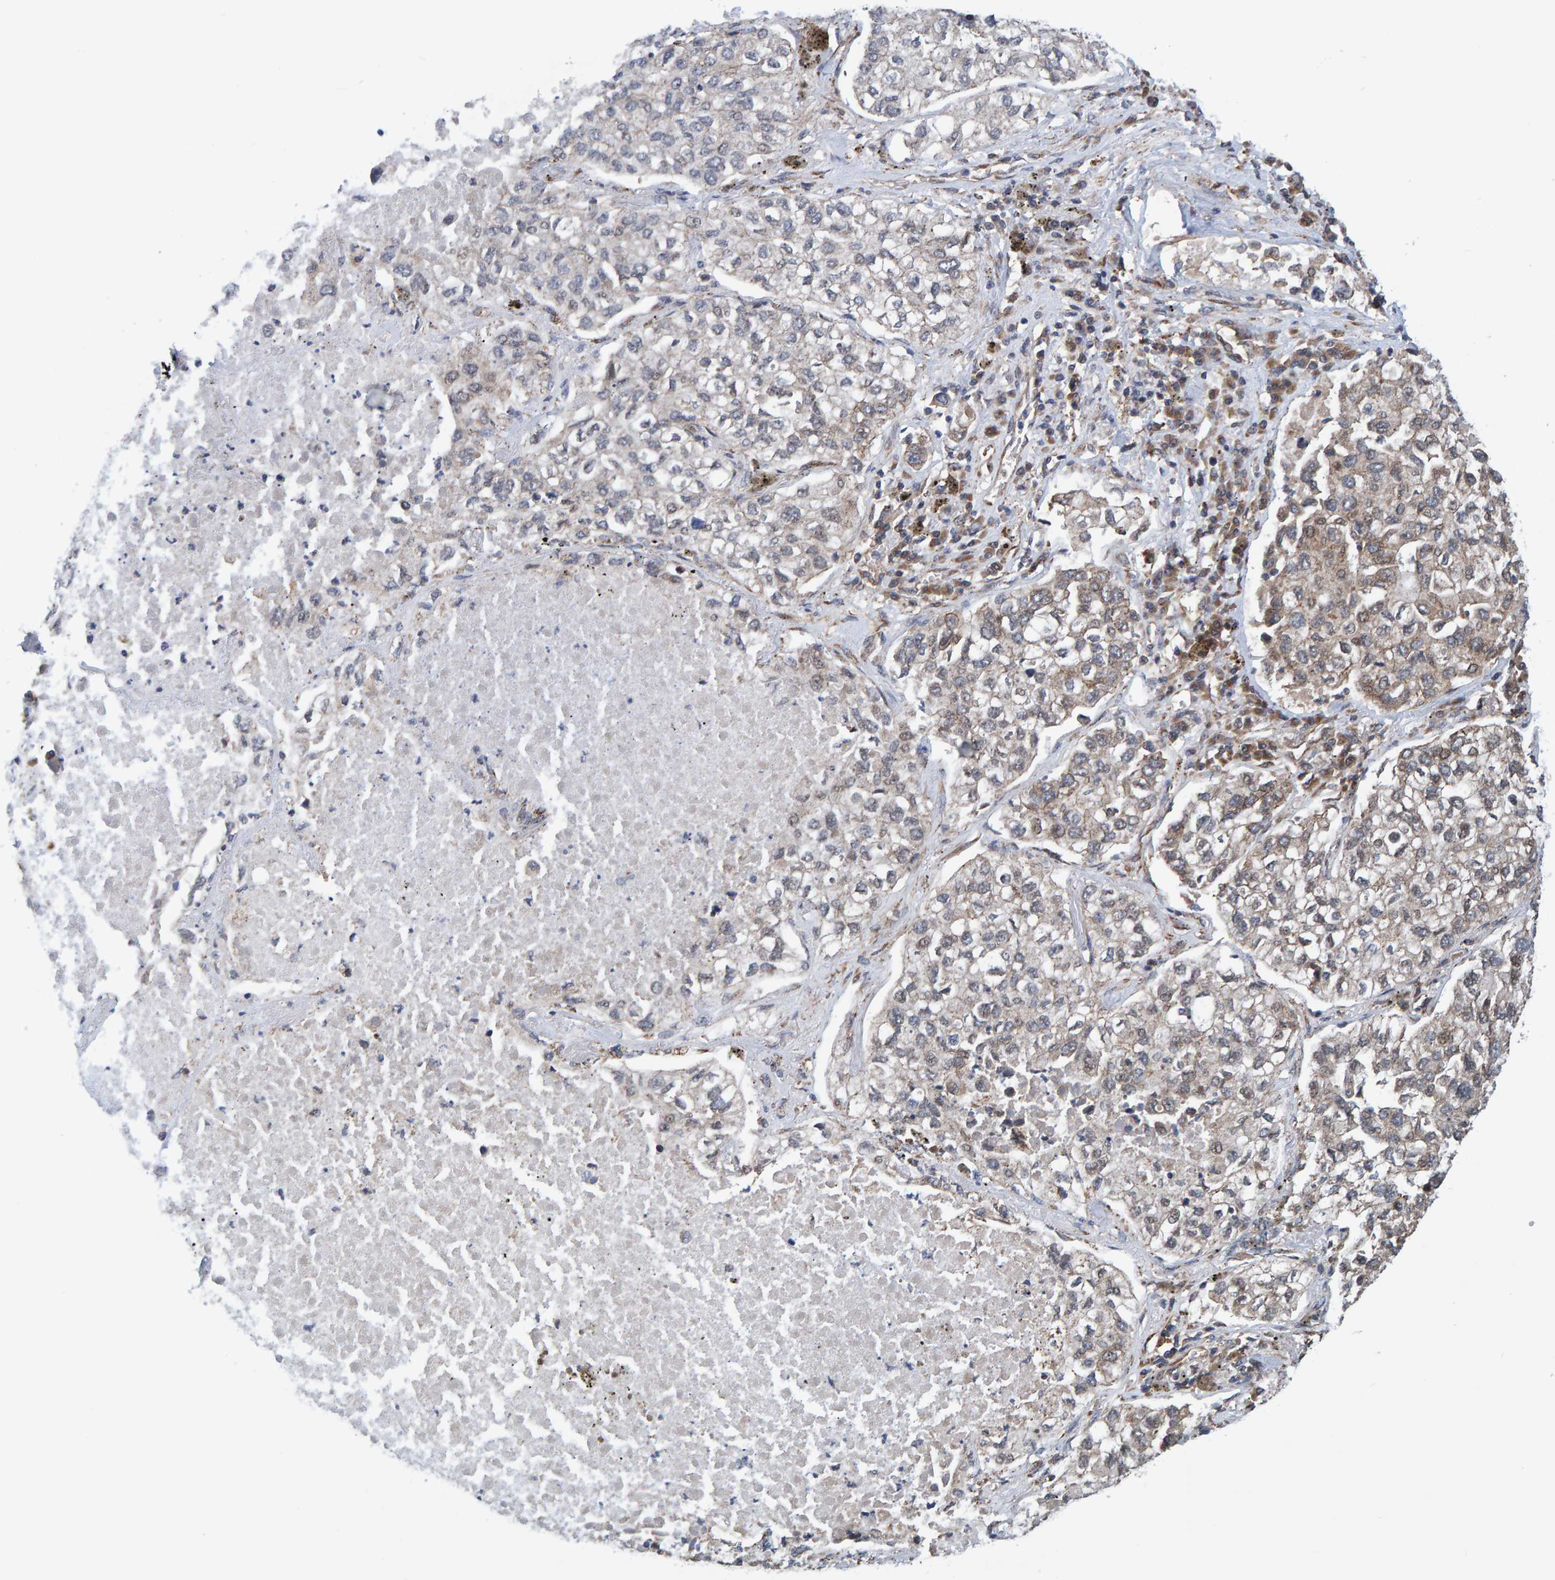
{"staining": {"intensity": "weak", "quantity": "<25%", "location": "cytoplasmic/membranous"}, "tissue": "lung cancer", "cell_type": "Tumor cells", "image_type": "cancer", "snomed": [{"axis": "morphology", "description": "Inflammation, NOS"}, {"axis": "morphology", "description": "Adenocarcinoma, NOS"}, {"axis": "topography", "description": "Lung"}], "caption": "Tumor cells show no significant protein staining in lung adenocarcinoma.", "gene": "SCRN2", "patient": {"sex": "male", "age": 63}}